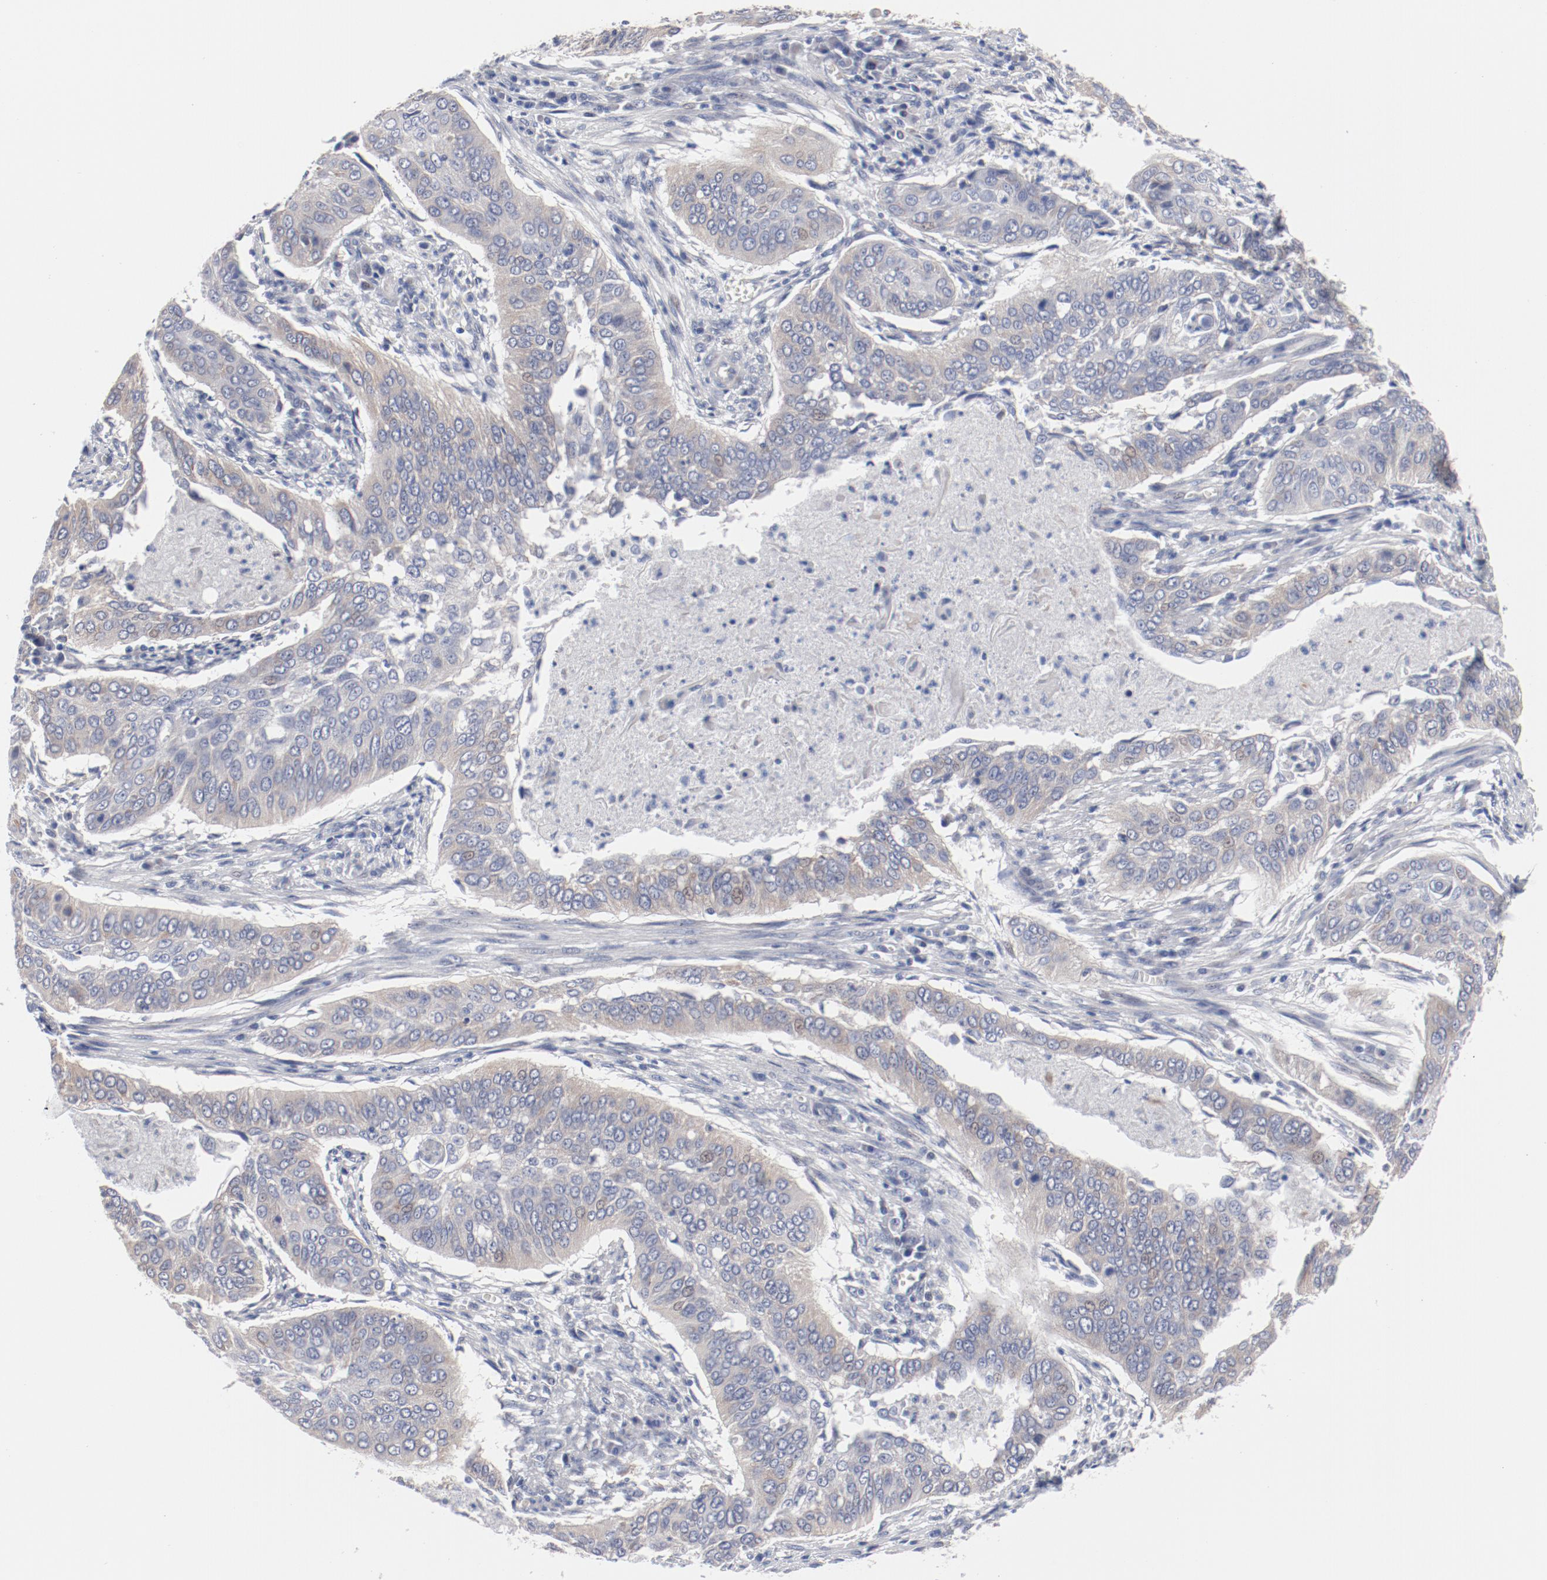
{"staining": {"intensity": "weak", "quantity": "25%-75%", "location": "cytoplasmic/membranous"}, "tissue": "cervical cancer", "cell_type": "Tumor cells", "image_type": "cancer", "snomed": [{"axis": "morphology", "description": "Squamous cell carcinoma, NOS"}, {"axis": "topography", "description": "Cervix"}], "caption": "IHC image of neoplastic tissue: human cervical cancer stained using immunohistochemistry (IHC) reveals low levels of weak protein expression localized specifically in the cytoplasmic/membranous of tumor cells, appearing as a cytoplasmic/membranous brown color.", "gene": "GPR143", "patient": {"sex": "female", "age": 39}}